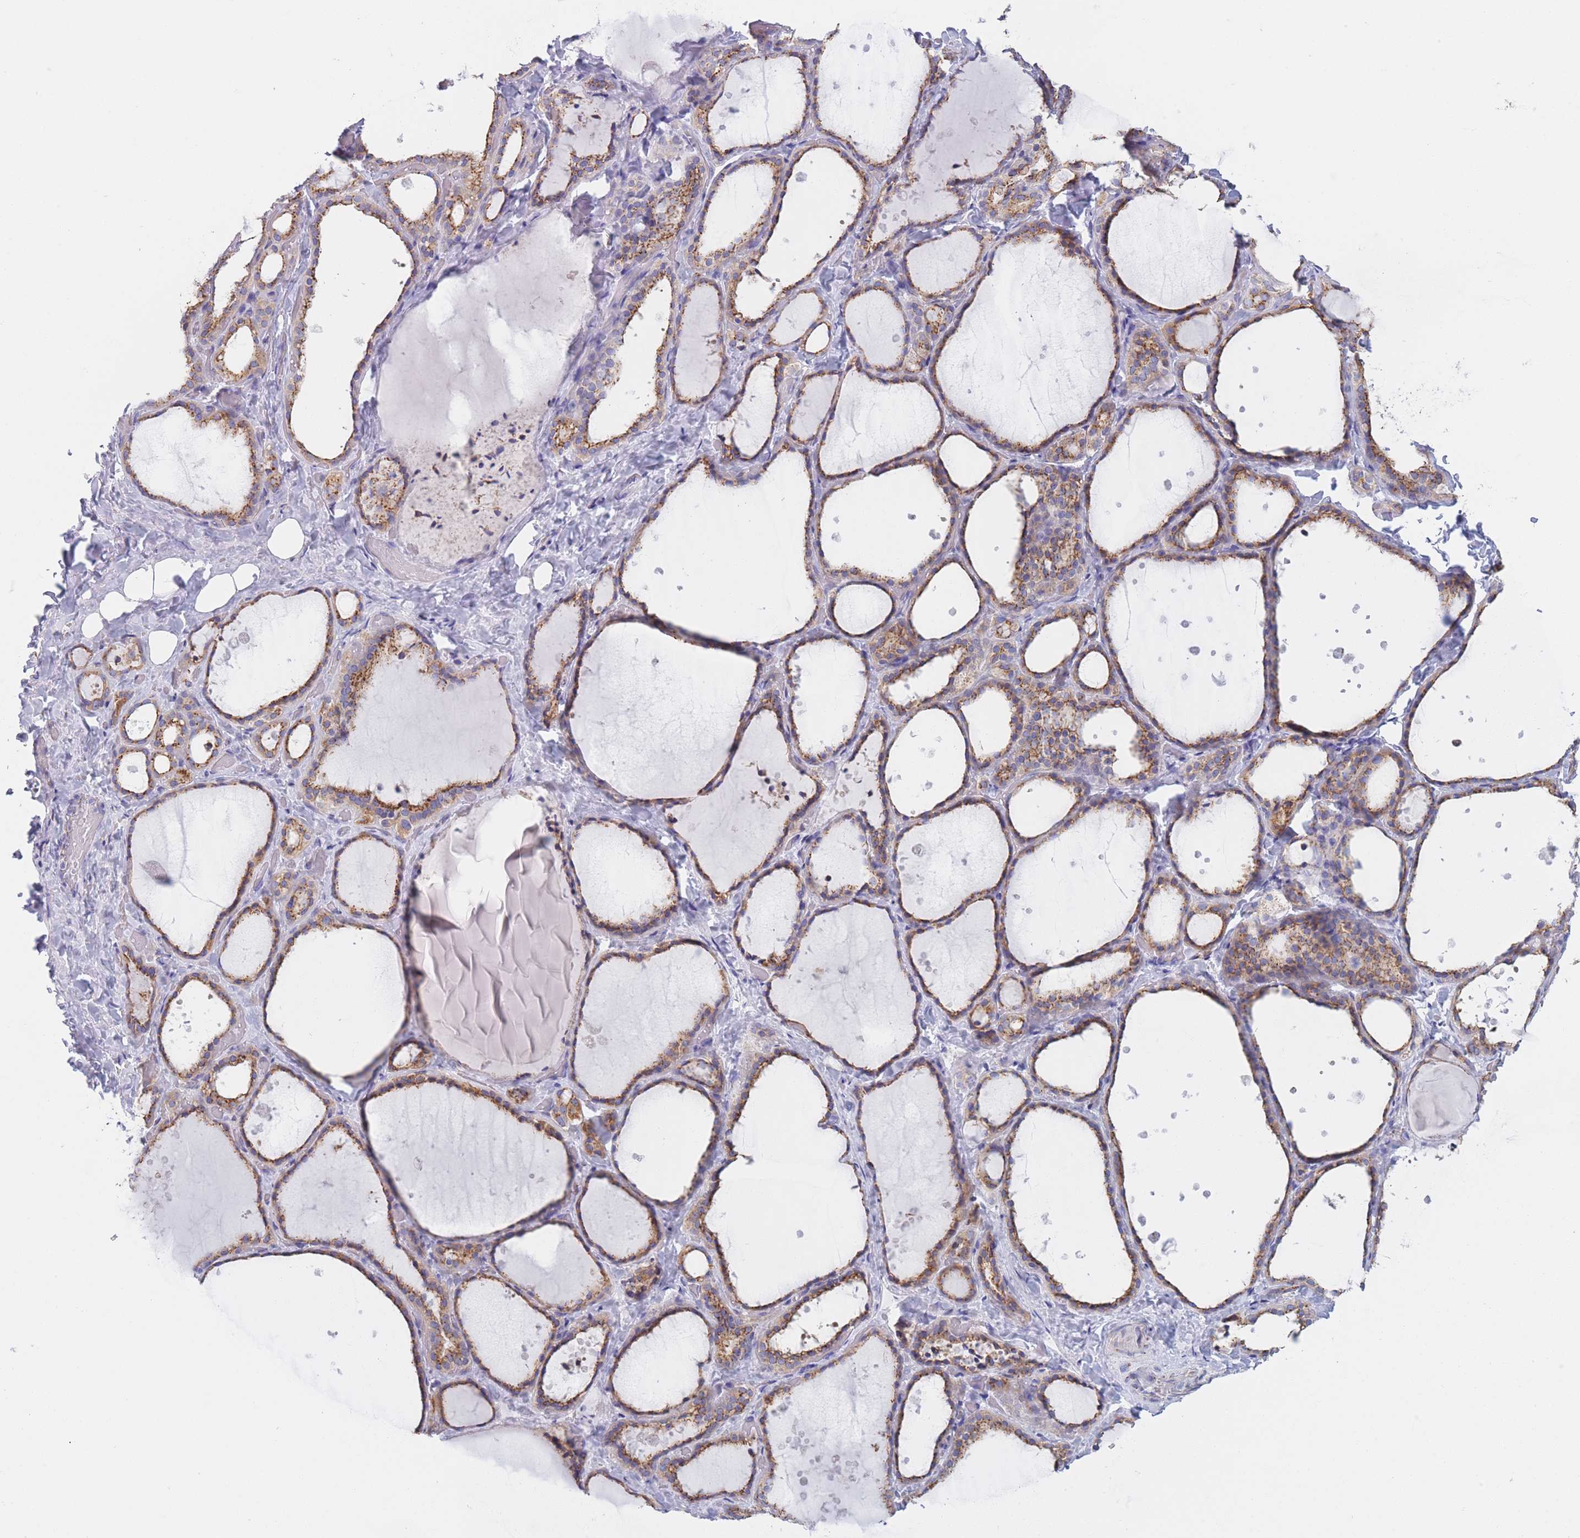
{"staining": {"intensity": "moderate", "quantity": ">75%", "location": "cytoplasmic/membranous"}, "tissue": "thyroid gland", "cell_type": "Glandular cells", "image_type": "normal", "snomed": [{"axis": "morphology", "description": "Normal tissue, NOS"}, {"axis": "topography", "description": "Thyroid gland"}], "caption": "IHC (DAB (3,3'-diaminobenzidine)) staining of normal thyroid gland shows moderate cytoplasmic/membranous protein positivity in about >75% of glandular cells.", "gene": "MRPL30", "patient": {"sex": "female", "age": 44}}